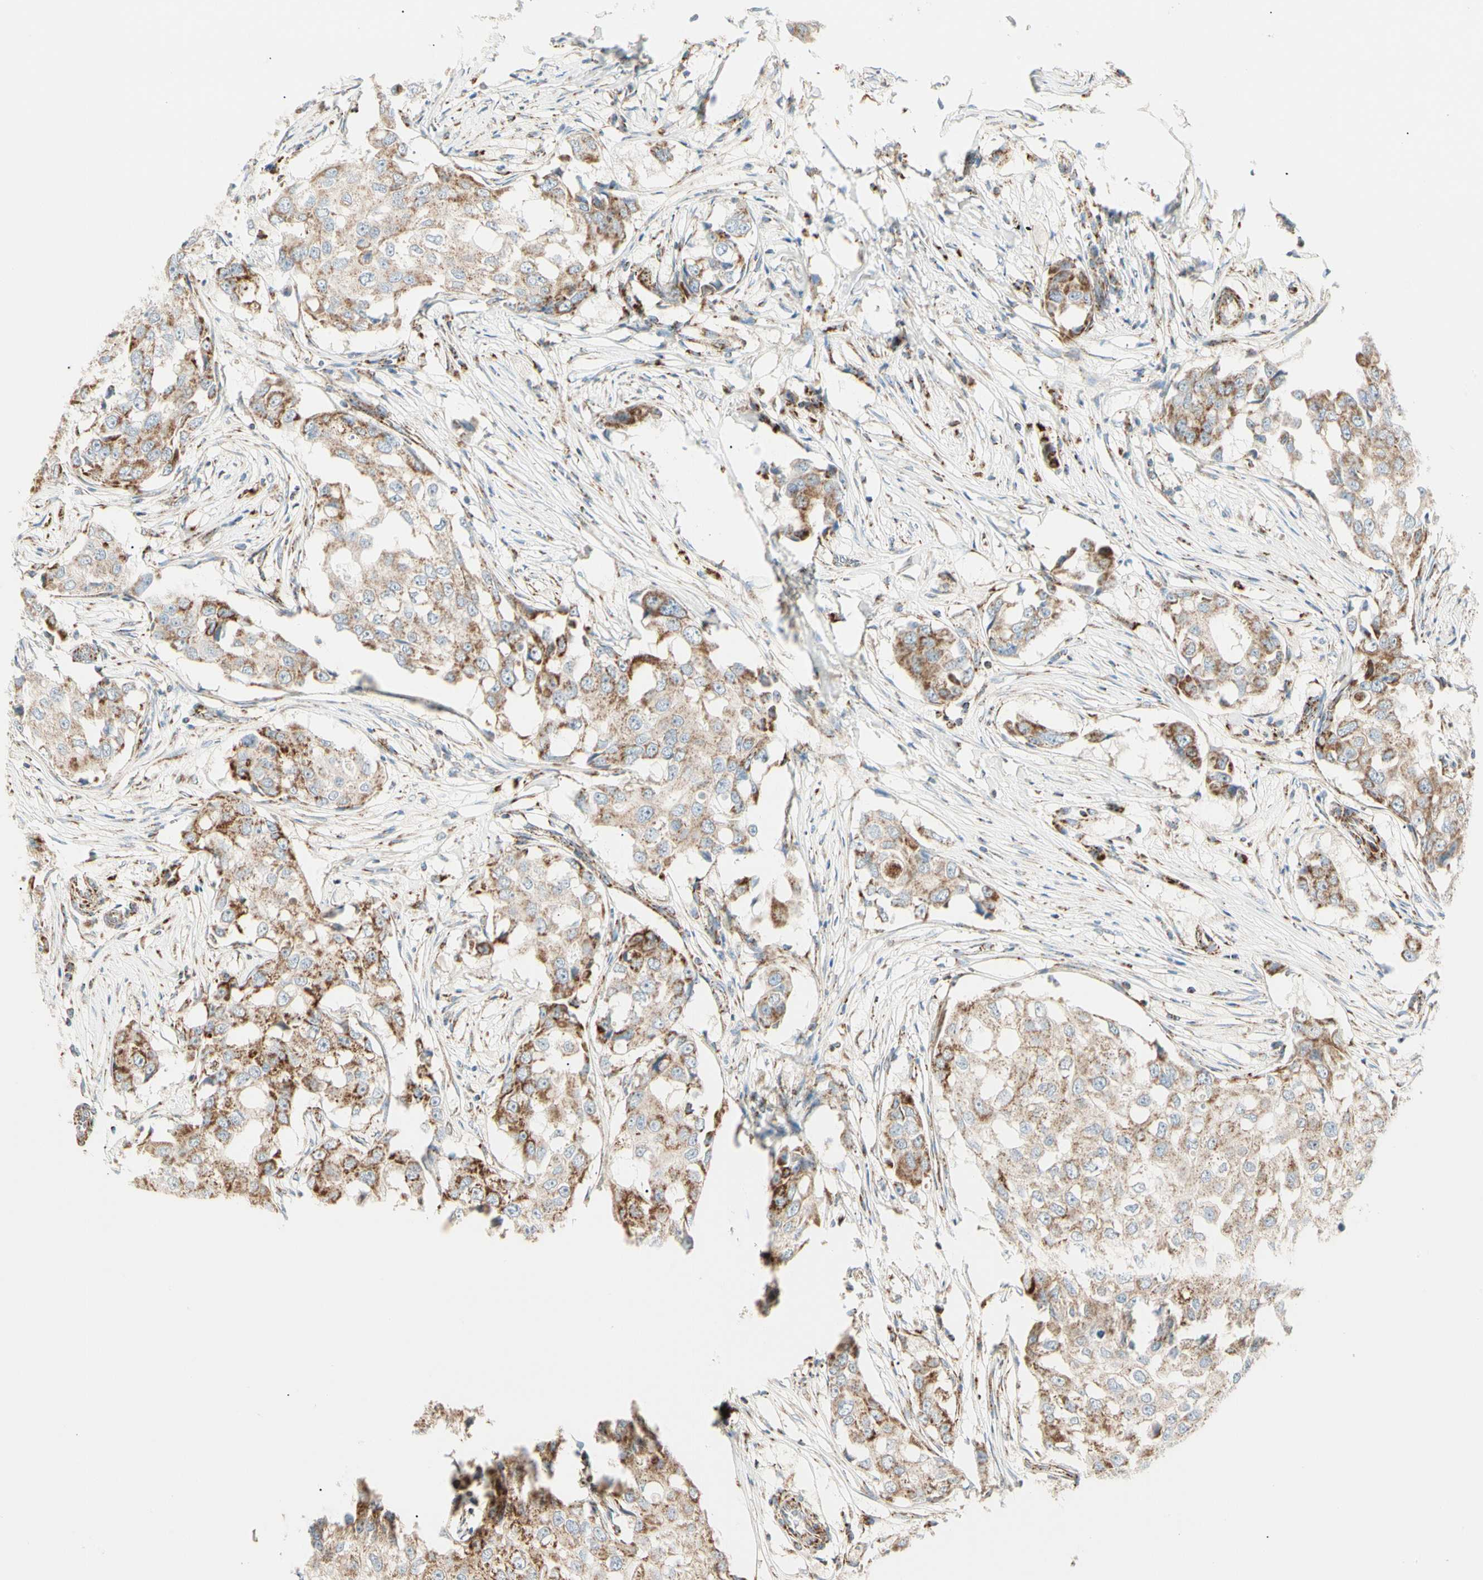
{"staining": {"intensity": "moderate", "quantity": ">75%", "location": "cytoplasmic/membranous"}, "tissue": "breast cancer", "cell_type": "Tumor cells", "image_type": "cancer", "snomed": [{"axis": "morphology", "description": "Duct carcinoma"}, {"axis": "topography", "description": "Breast"}], "caption": "Tumor cells reveal moderate cytoplasmic/membranous staining in approximately >75% of cells in breast intraductal carcinoma.", "gene": "TBC1D10A", "patient": {"sex": "female", "age": 27}}